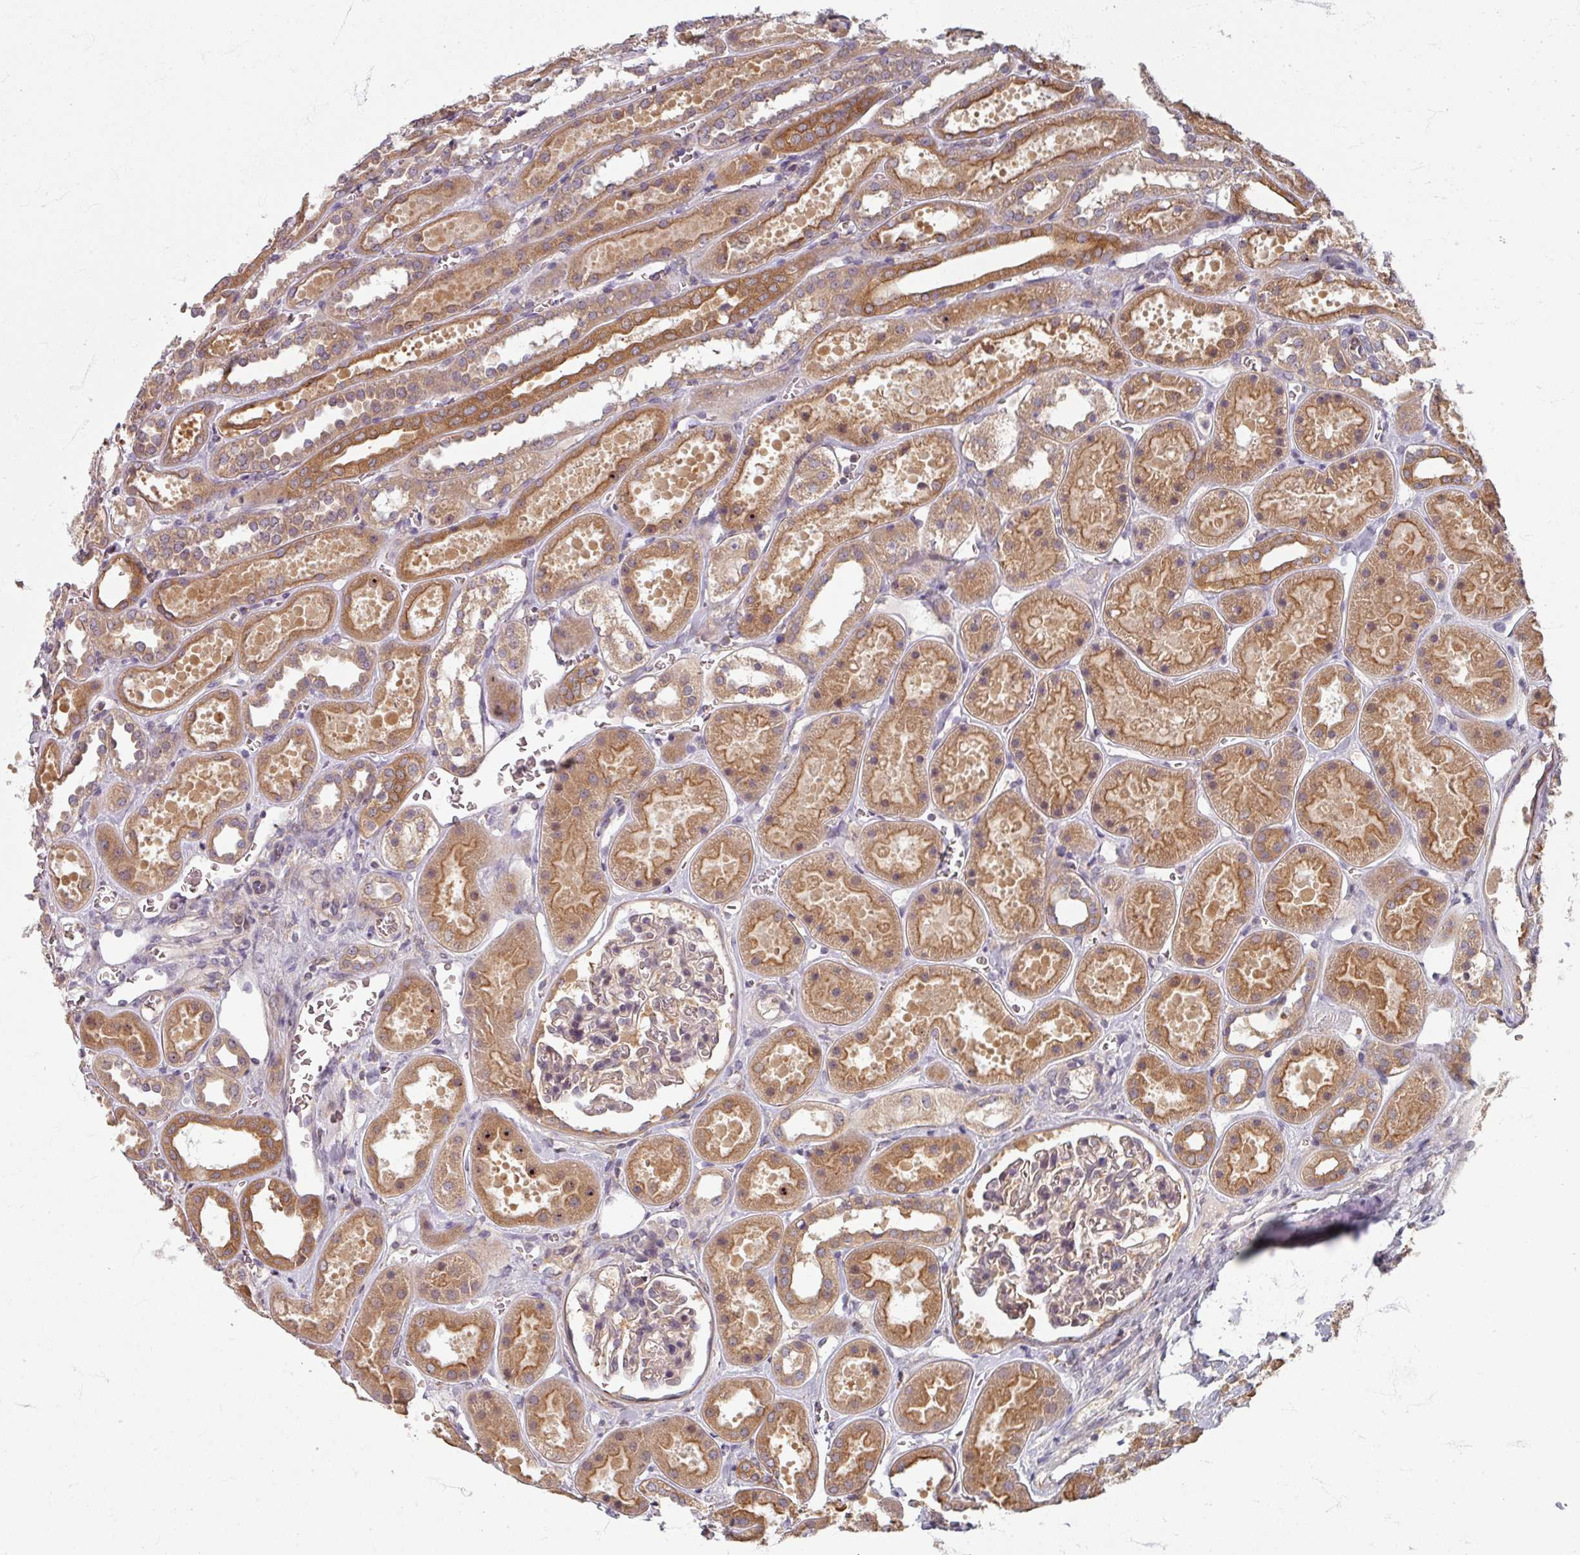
{"staining": {"intensity": "moderate", "quantity": "<25%", "location": "cytoplasmic/membranous"}, "tissue": "kidney", "cell_type": "Cells in glomeruli", "image_type": "normal", "snomed": [{"axis": "morphology", "description": "Normal tissue, NOS"}, {"axis": "topography", "description": "Kidney"}], "caption": "Kidney was stained to show a protein in brown. There is low levels of moderate cytoplasmic/membranous staining in about <25% of cells in glomeruli. The staining was performed using DAB, with brown indicating positive protein expression. Nuclei are stained blue with hematoxylin.", "gene": "STAM", "patient": {"sex": "female", "age": 41}}